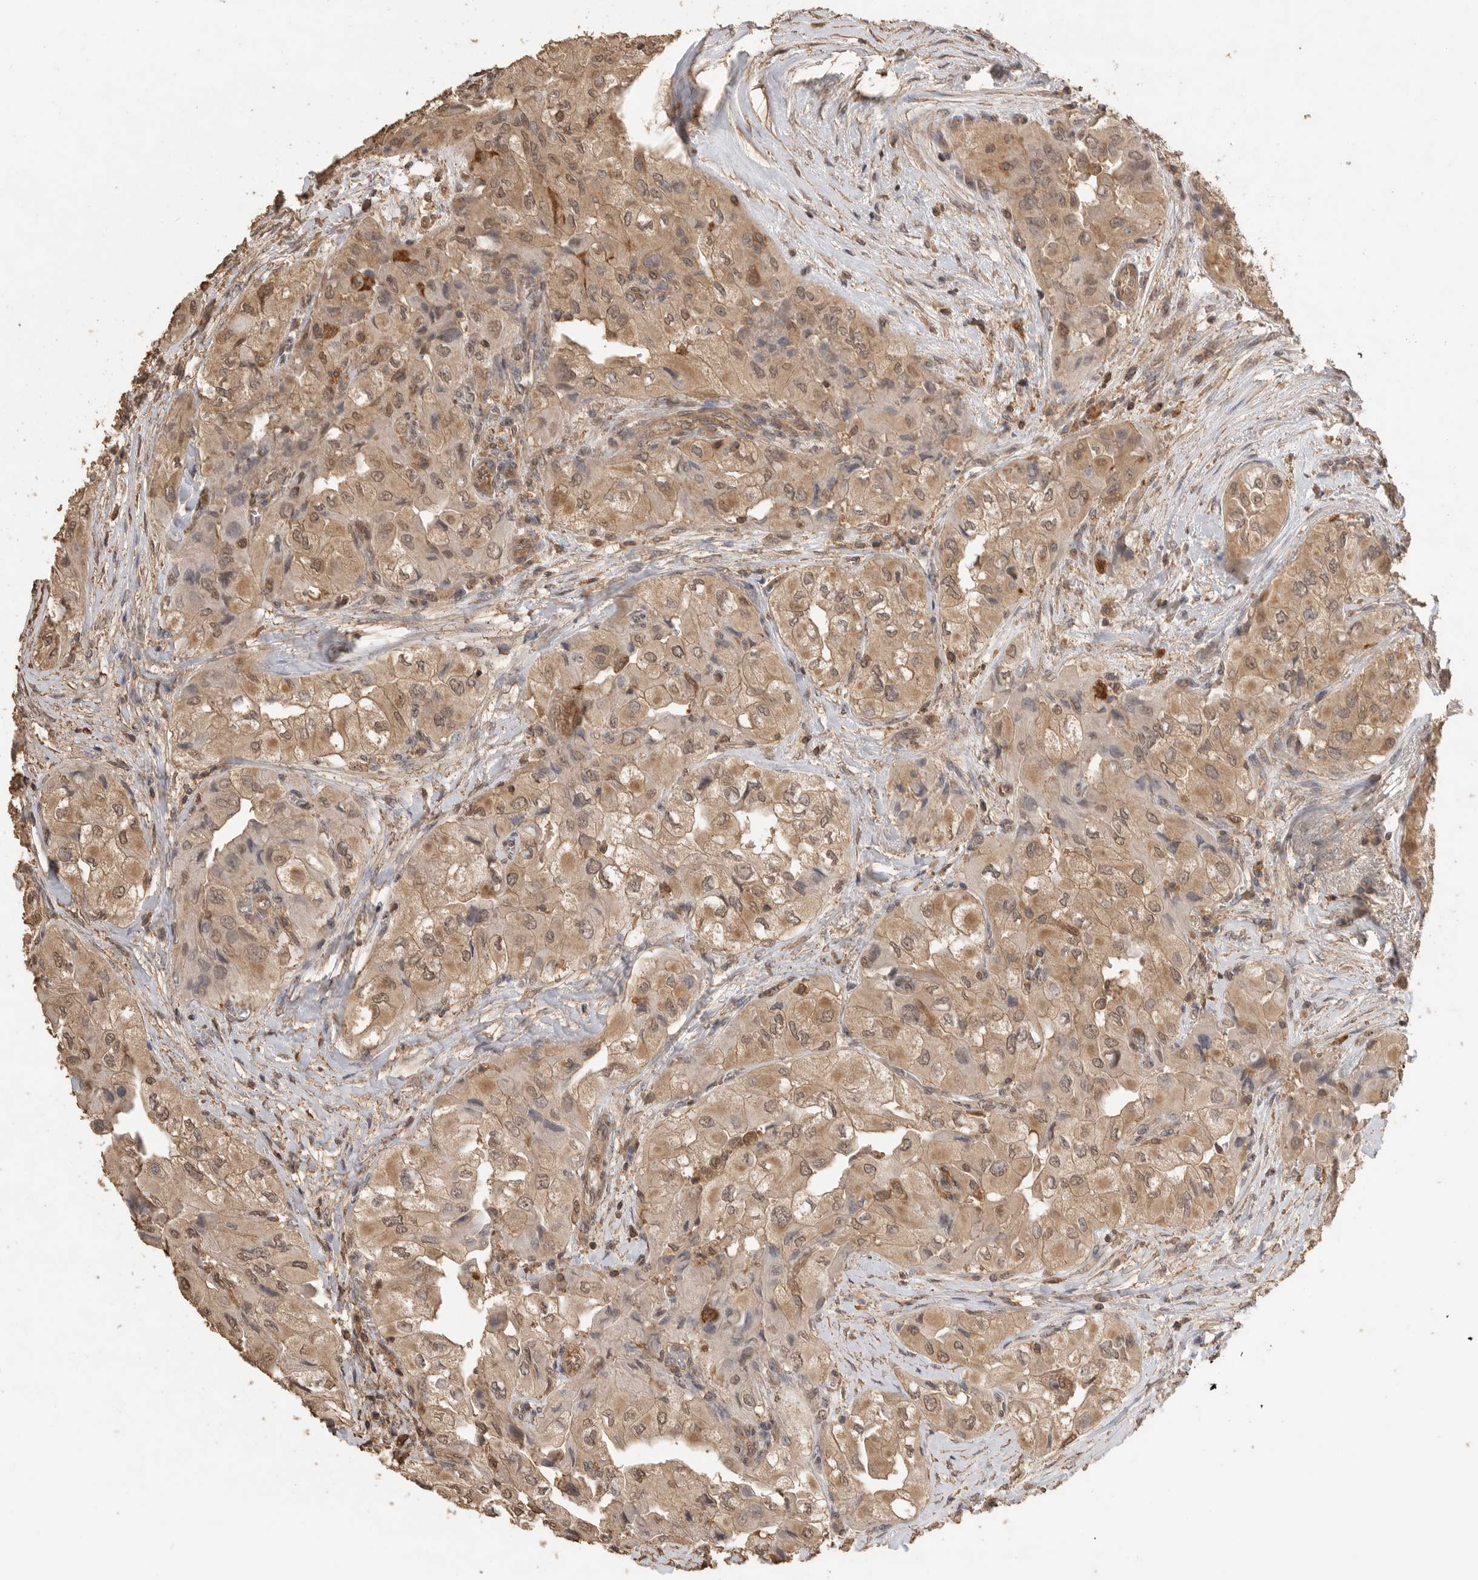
{"staining": {"intensity": "moderate", "quantity": ">75%", "location": "cytoplasmic/membranous,nuclear"}, "tissue": "thyroid cancer", "cell_type": "Tumor cells", "image_type": "cancer", "snomed": [{"axis": "morphology", "description": "Papillary adenocarcinoma, NOS"}, {"axis": "topography", "description": "Thyroid gland"}], "caption": "The image shows staining of thyroid cancer (papillary adenocarcinoma), revealing moderate cytoplasmic/membranous and nuclear protein expression (brown color) within tumor cells.", "gene": "MAP2K1", "patient": {"sex": "female", "age": 59}}